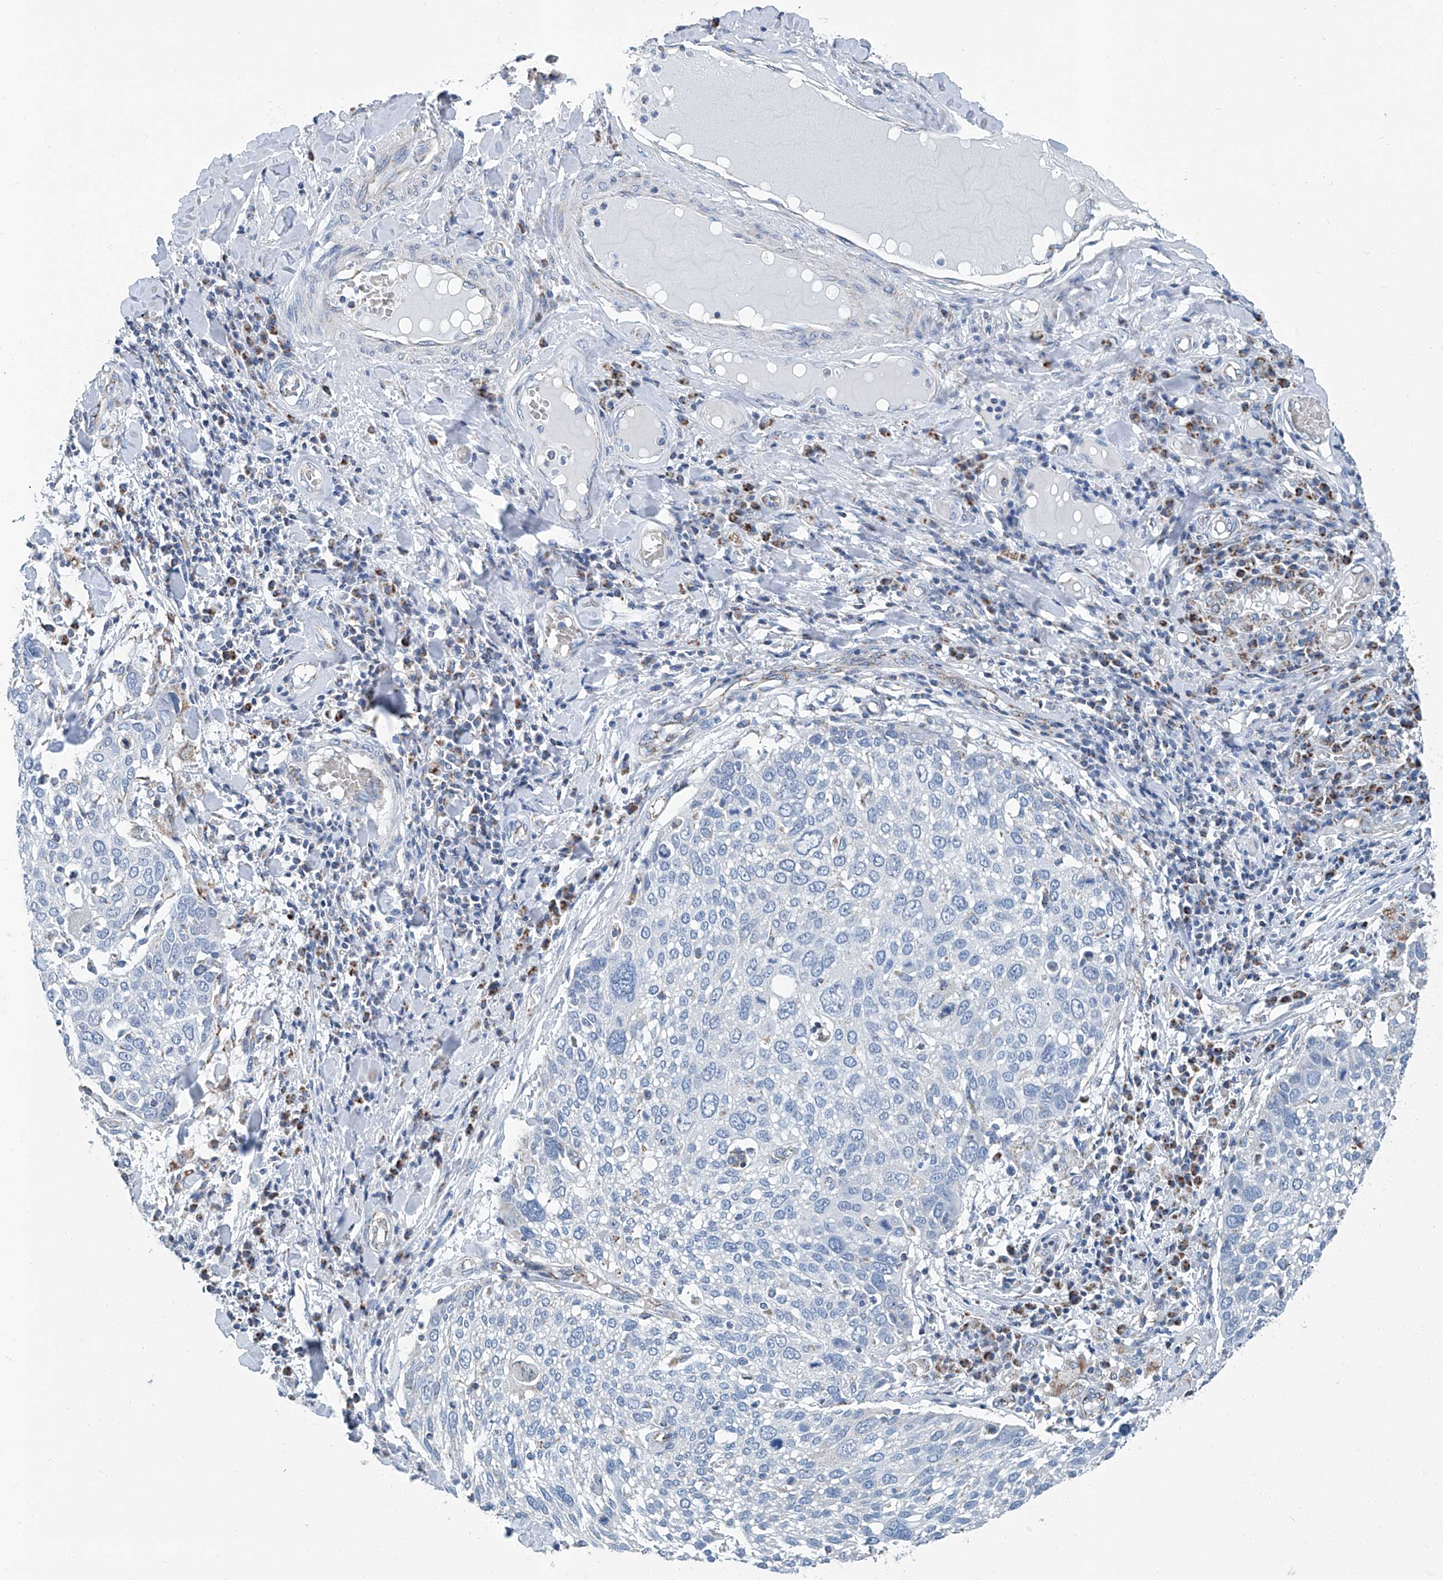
{"staining": {"intensity": "negative", "quantity": "none", "location": "none"}, "tissue": "lung cancer", "cell_type": "Tumor cells", "image_type": "cancer", "snomed": [{"axis": "morphology", "description": "Squamous cell carcinoma, NOS"}, {"axis": "topography", "description": "Lung"}], "caption": "A photomicrograph of lung cancer stained for a protein exhibits no brown staining in tumor cells. Nuclei are stained in blue.", "gene": "MT-ND1", "patient": {"sex": "male", "age": 65}}